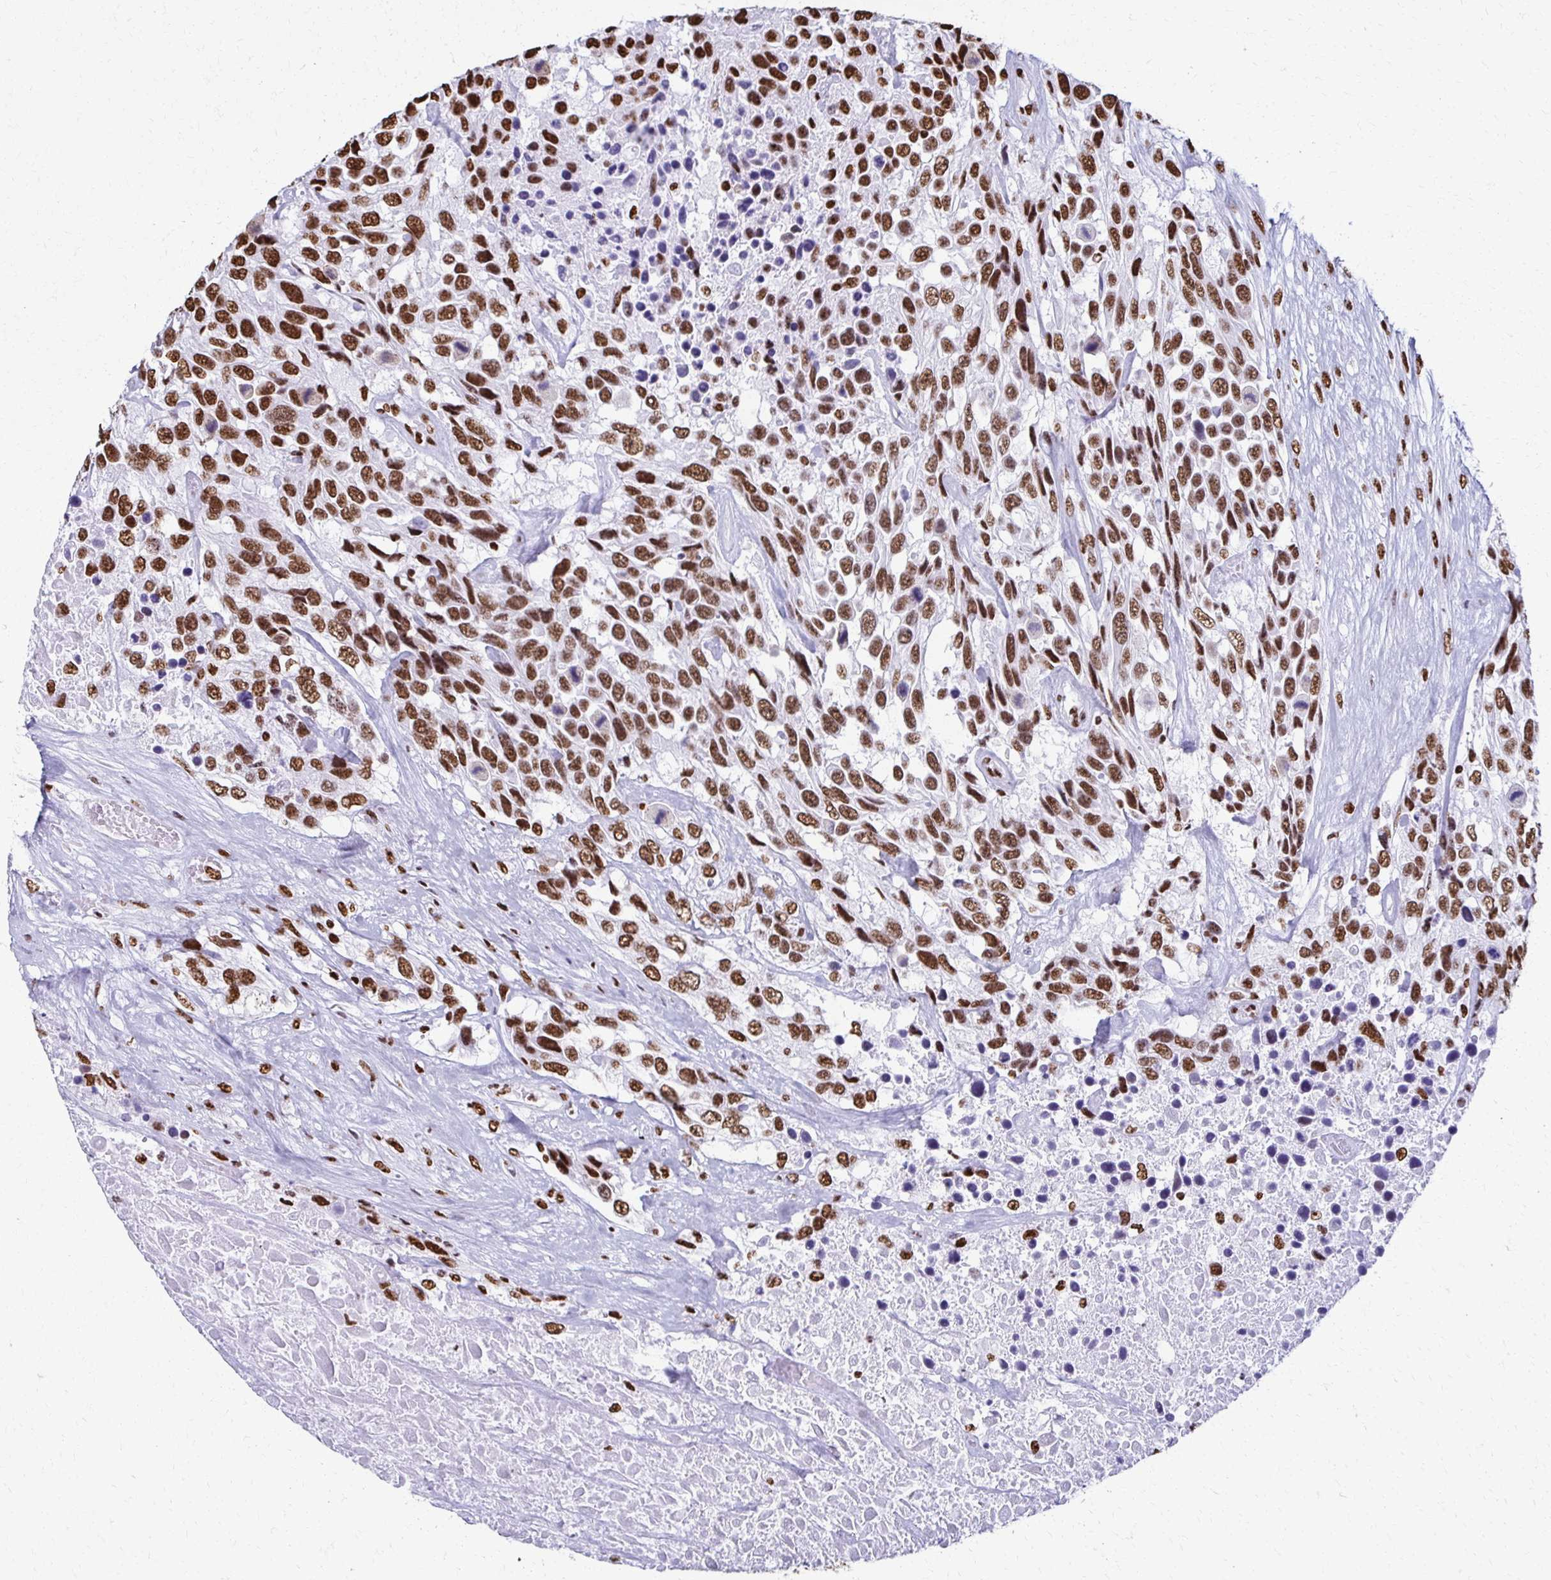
{"staining": {"intensity": "strong", "quantity": ">75%", "location": "nuclear"}, "tissue": "urothelial cancer", "cell_type": "Tumor cells", "image_type": "cancer", "snomed": [{"axis": "morphology", "description": "Urothelial carcinoma, High grade"}, {"axis": "topography", "description": "Urinary bladder"}], "caption": "This image displays urothelial carcinoma (high-grade) stained with immunohistochemistry to label a protein in brown. The nuclear of tumor cells show strong positivity for the protein. Nuclei are counter-stained blue.", "gene": "NONO", "patient": {"sex": "female", "age": 70}}